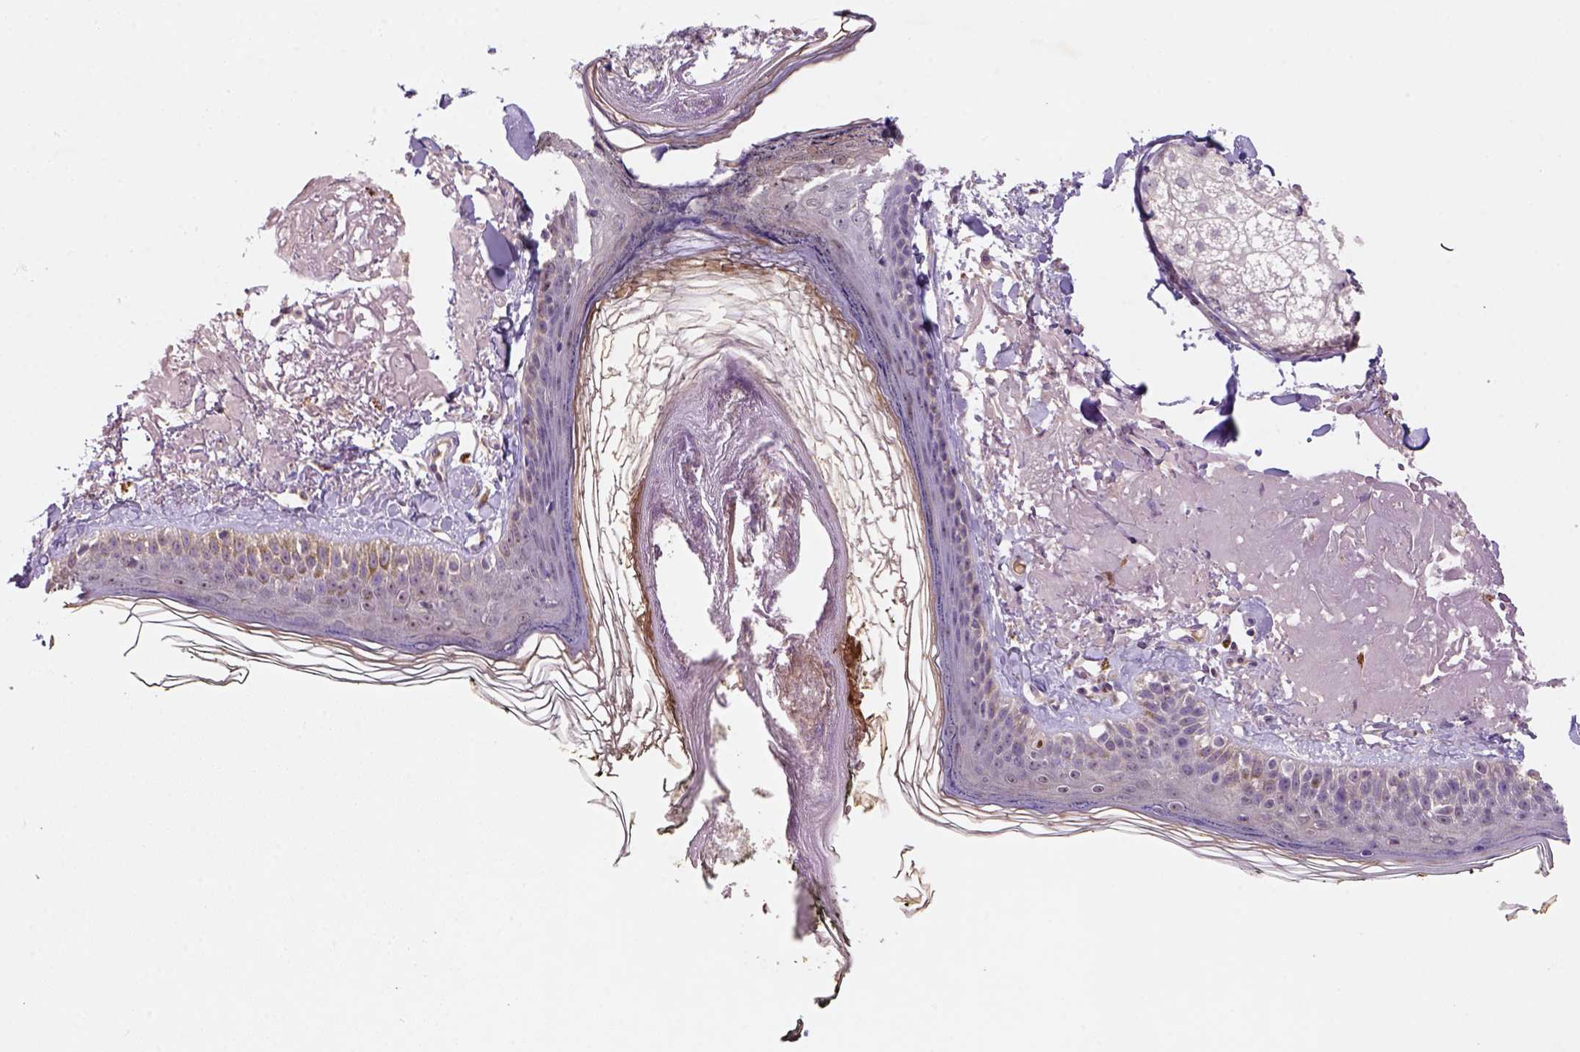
{"staining": {"intensity": "negative", "quantity": "none", "location": "none"}, "tissue": "skin", "cell_type": "Fibroblasts", "image_type": "normal", "snomed": [{"axis": "morphology", "description": "Normal tissue, NOS"}, {"axis": "topography", "description": "Skin"}], "caption": "This is an IHC histopathology image of unremarkable skin. There is no positivity in fibroblasts.", "gene": "SCML4", "patient": {"sex": "male", "age": 76}}